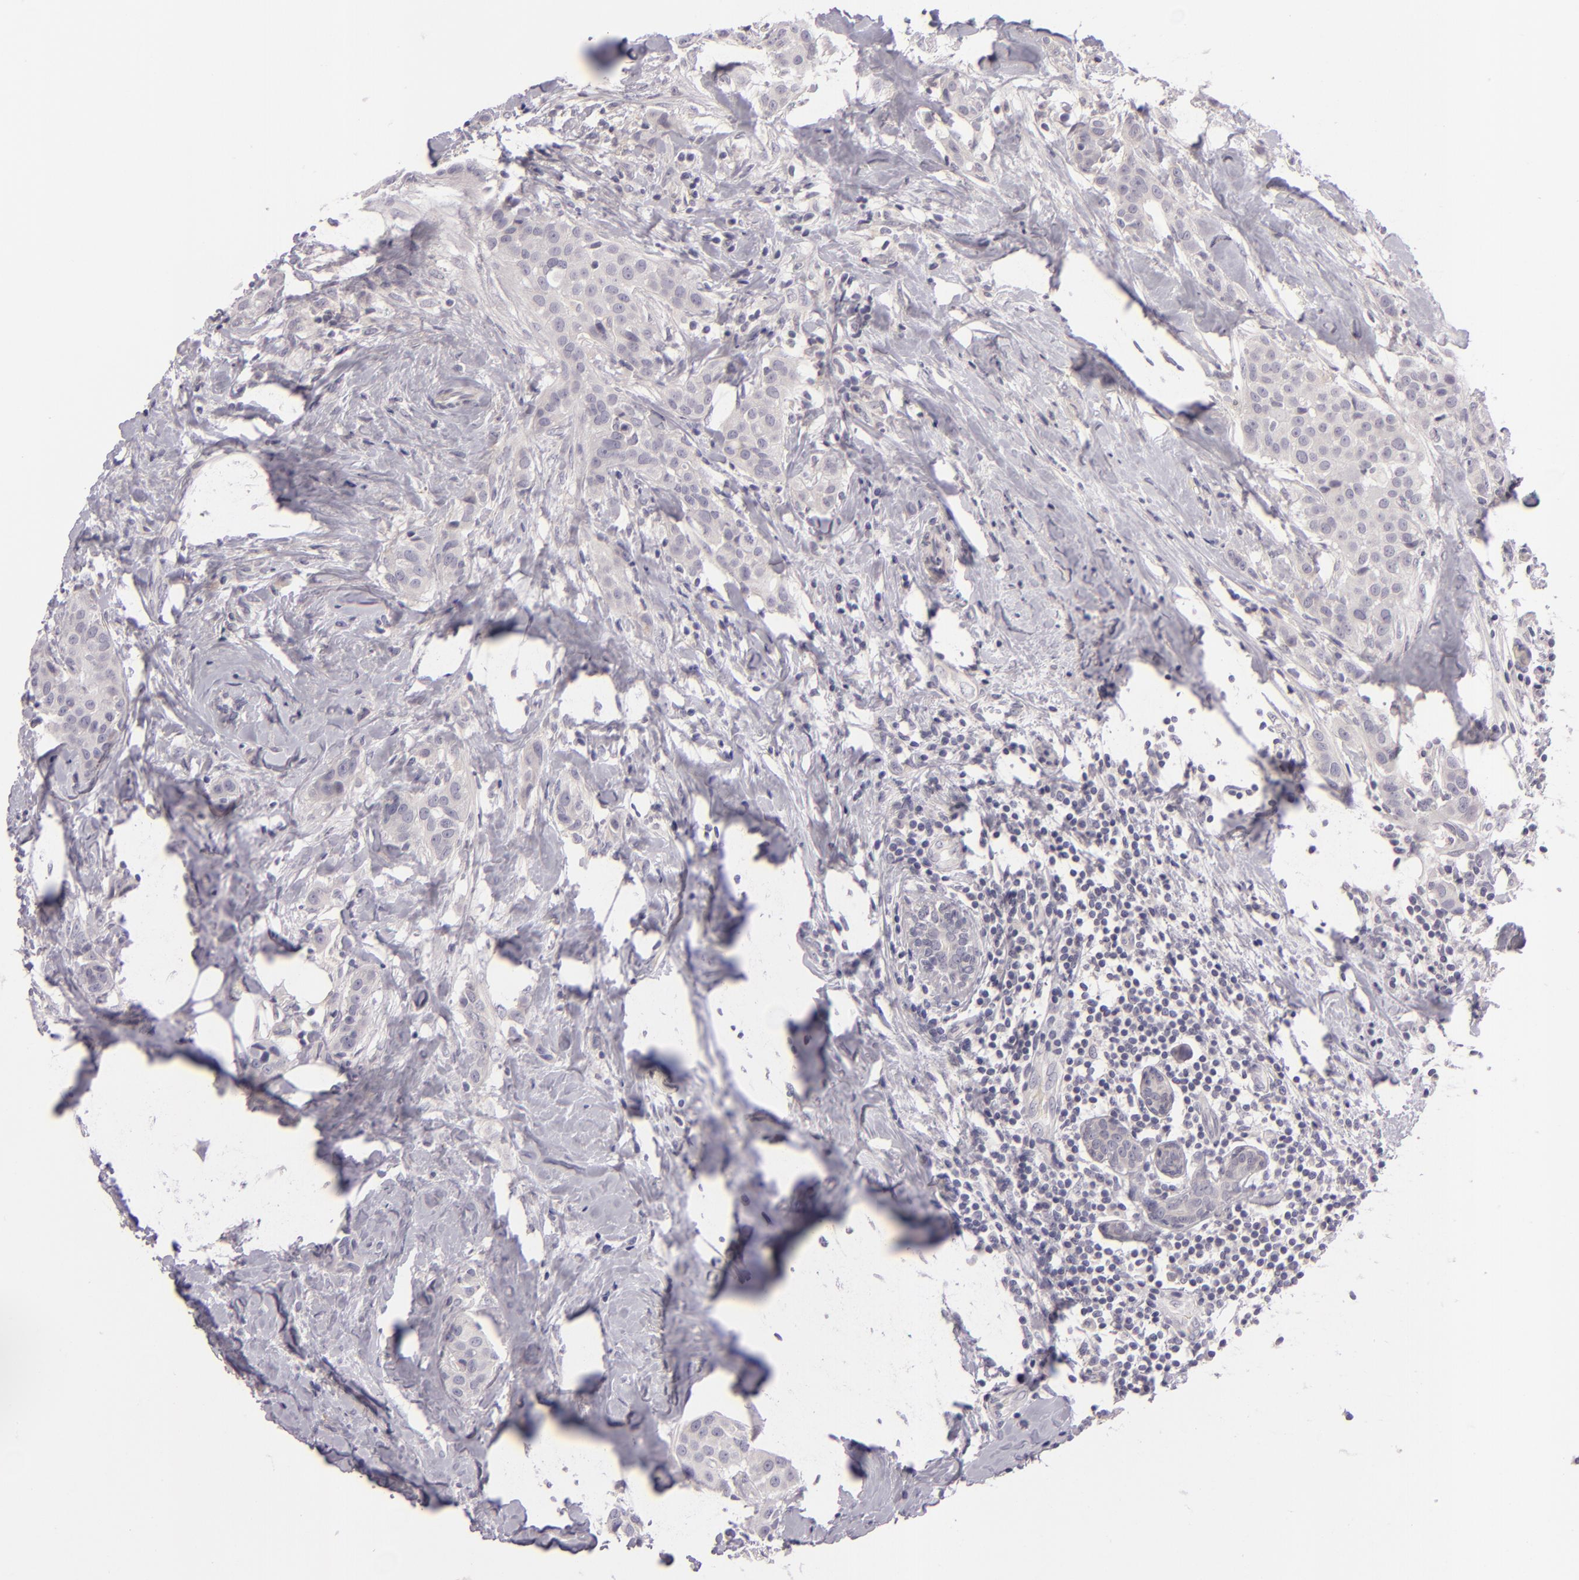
{"staining": {"intensity": "negative", "quantity": "none", "location": "none"}, "tissue": "breast cancer", "cell_type": "Tumor cells", "image_type": "cancer", "snomed": [{"axis": "morphology", "description": "Duct carcinoma"}, {"axis": "topography", "description": "Breast"}], "caption": "IHC of human breast cancer (intraductal carcinoma) displays no staining in tumor cells. The staining is performed using DAB (3,3'-diaminobenzidine) brown chromogen with nuclei counter-stained in using hematoxylin.", "gene": "EGFL6", "patient": {"sex": "female", "age": 45}}